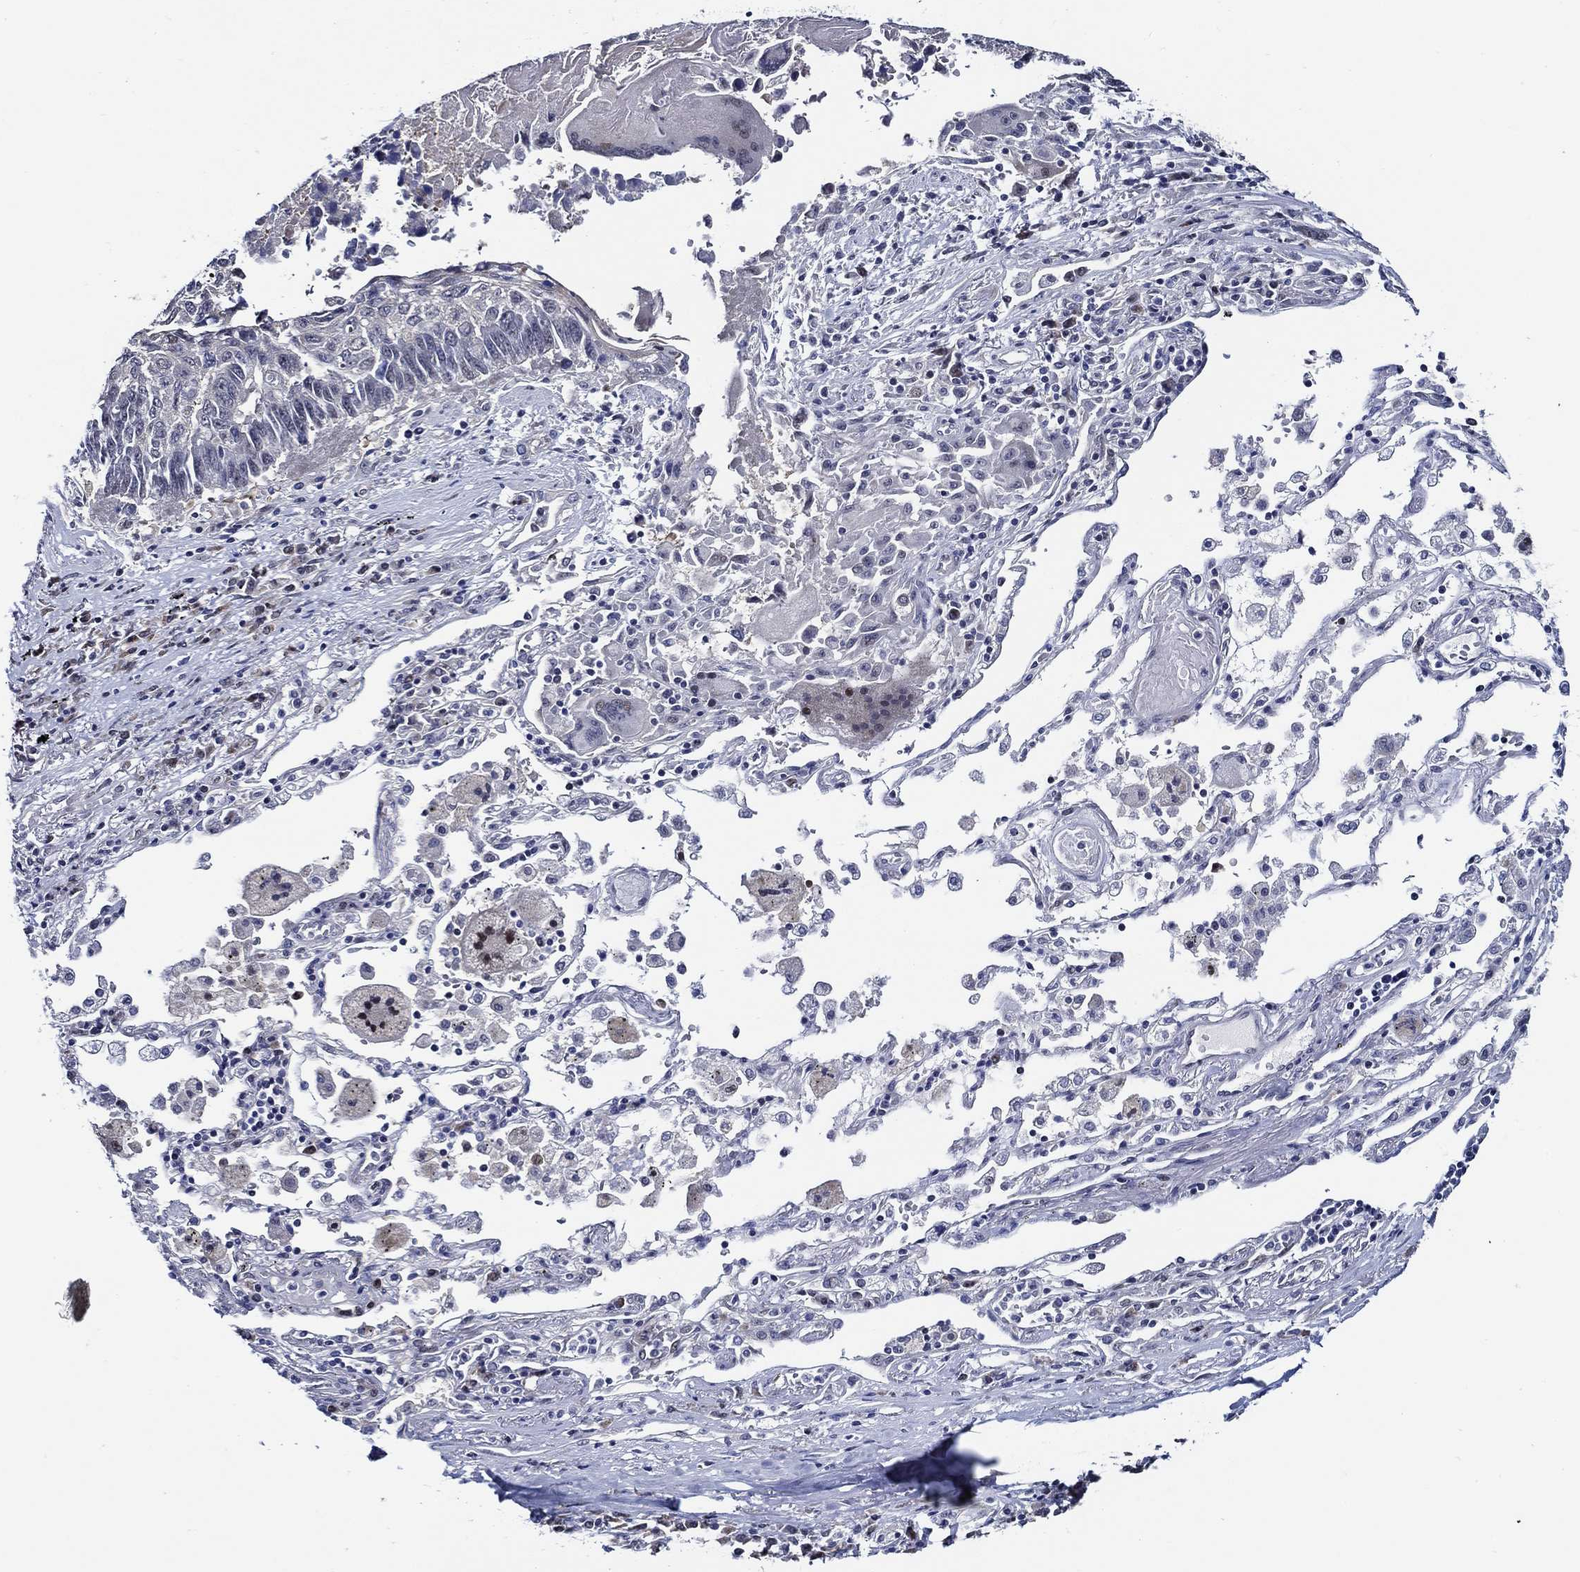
{"staining": {"intensity": "negative", "quantity": "none", "location": "none"}, "tissue": "lung cancer", "cell_type": "Tumor cells", "image_type": "cancer", "snomed": [{"axis": "morphology", "description": "Squamous cell carcinoma, NOS"}, {"axis": "topography", "description": "Lung"}], "caption": "The micrograph displays no significant expression in tumor cells of lung cancer (squamous cell carcinoma).", "gene": "C8orf48", "patient": {"sex": "male", "age": 73}}